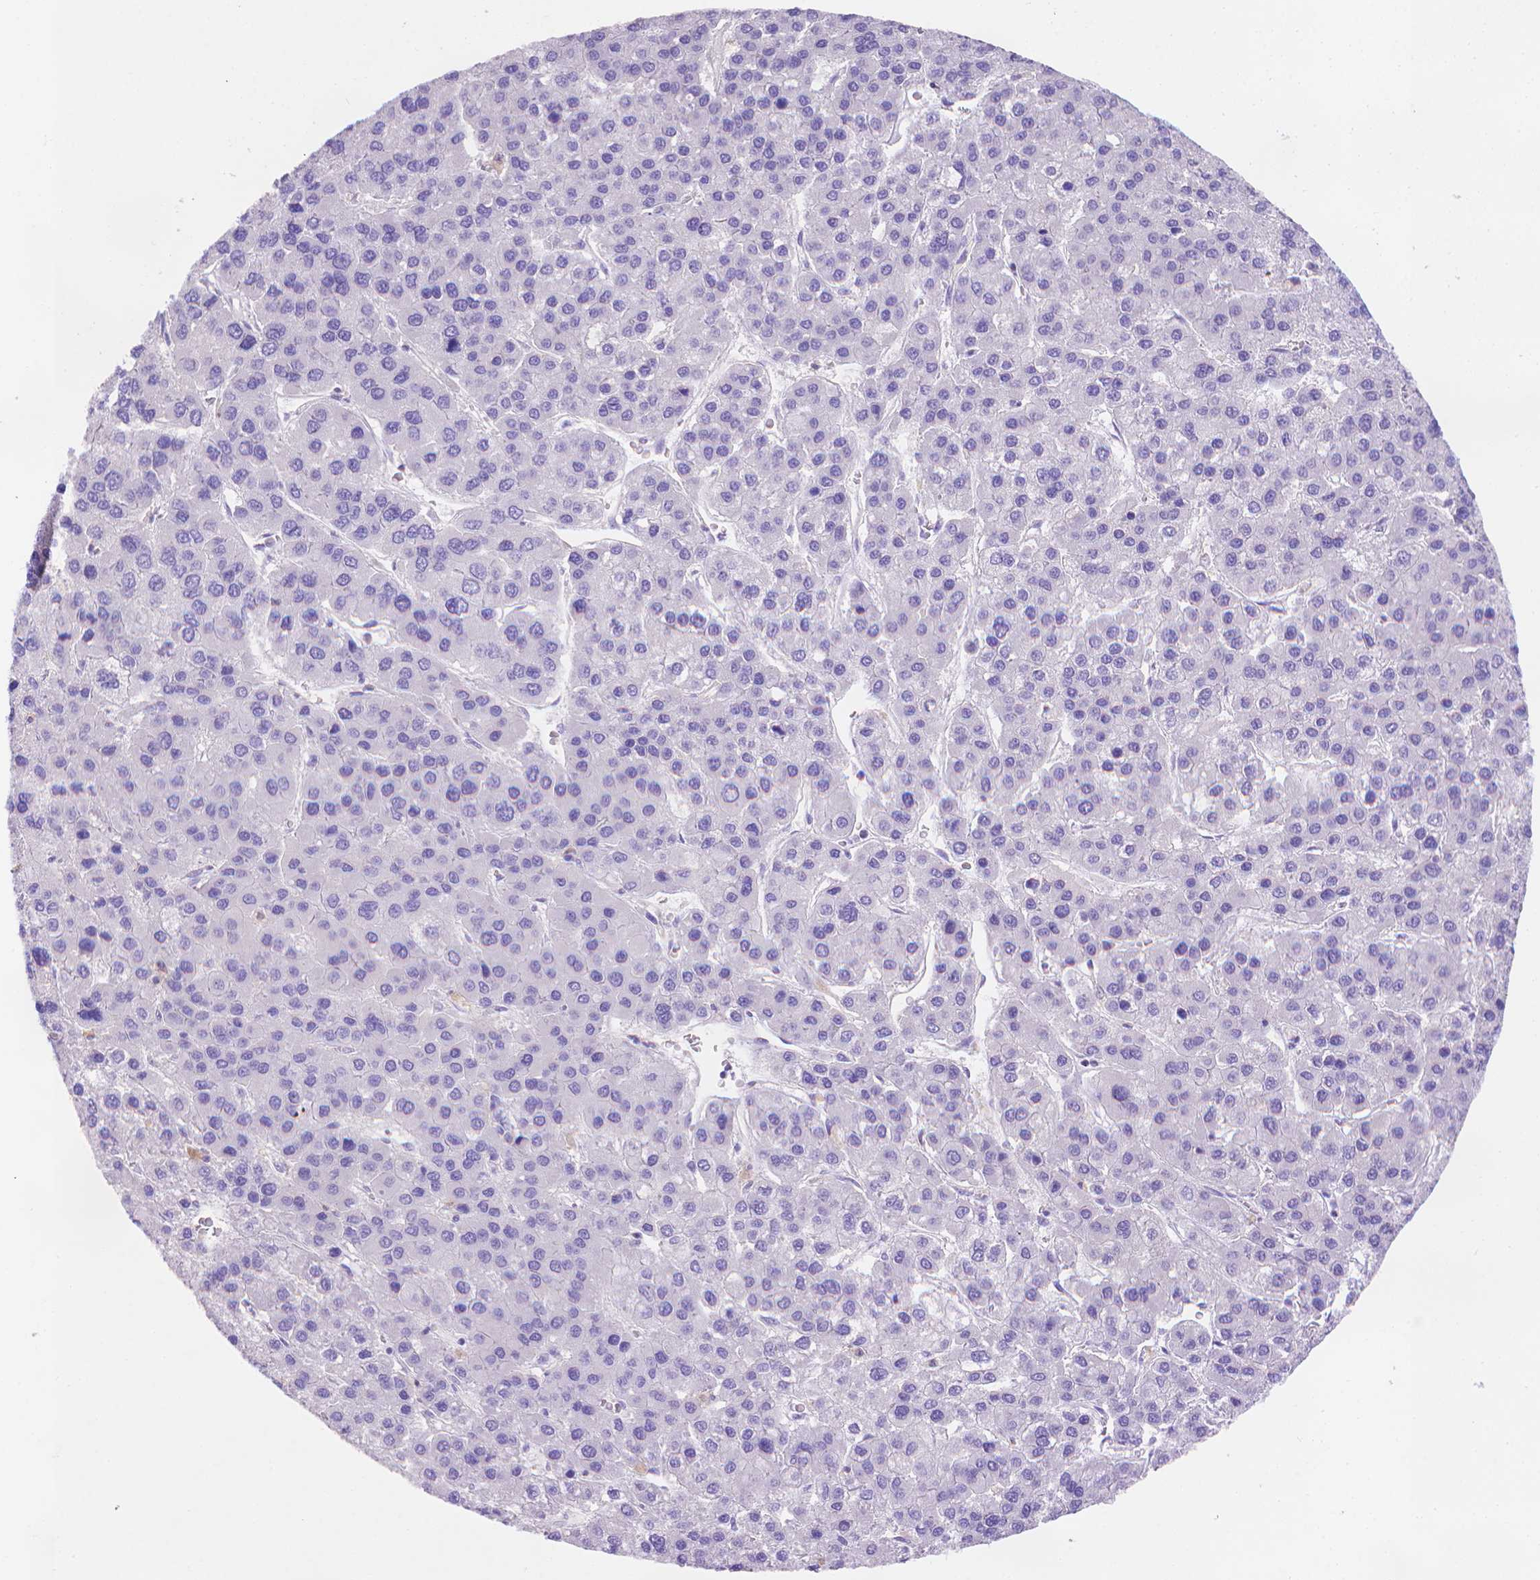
{"staining": {"intensity": "negative", "quantity": "none", "location": "none"}, "tissue": "liver cancer", "cell_type": "Tumor cells", "image_type": "cancer", "snomed": [{"axis": "morphology", "description": "Carcinoma, Hepatocellular, NOS"}, {"axis": "topography", "description": "Liver"}], "caption": "A high-resolution histopathology image shows IHC staining of hepatocellular carcinoma (liver), which shows no significant positivity in tumor cells.", "gene": "FGD2", "patient": {"sex": "female", "age": 41}}